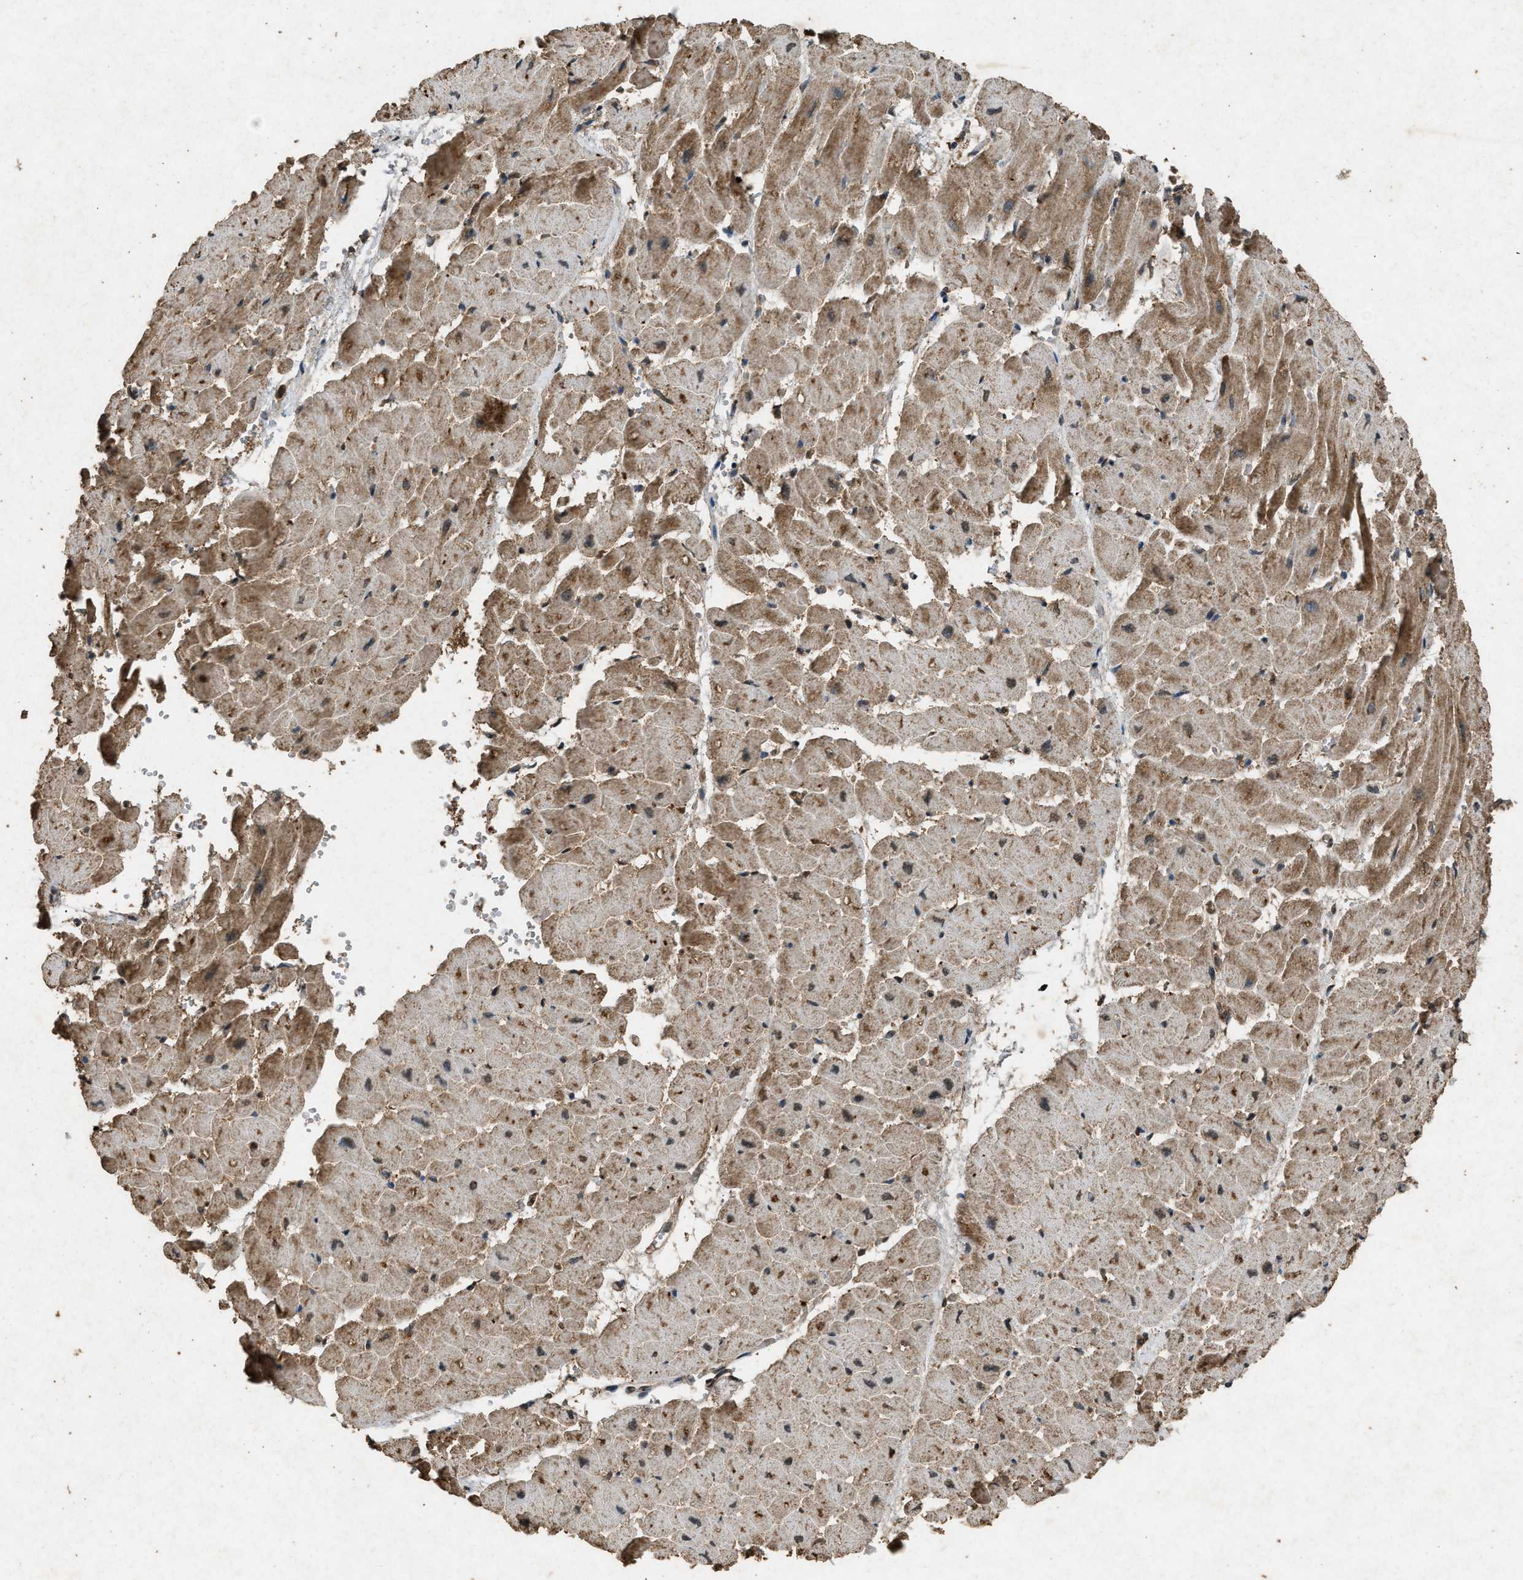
{"staining": {"intensity": "moderate", "quantity": ">75%", "location": "cytoplasmic/membranous"}, "tissue": "heart muscle", "cell_type": "Cardiomyocytes", "image_type": "normal", "snomed": [{"axis": "morphology", "description": "Normal tissue, NOS"}, {"axis": "topography", "description": "Heart"}], "caption": "Heart muscle stained with DAB (3,3'-diaminobenzidine) immunohistochemistry demonstrates medium levels of moderate cytoplasmic/membranous staining in about >75% of cardiomyocytes.", "gene": "OAS1", "patient": {"sex": "male", "age": 45}}